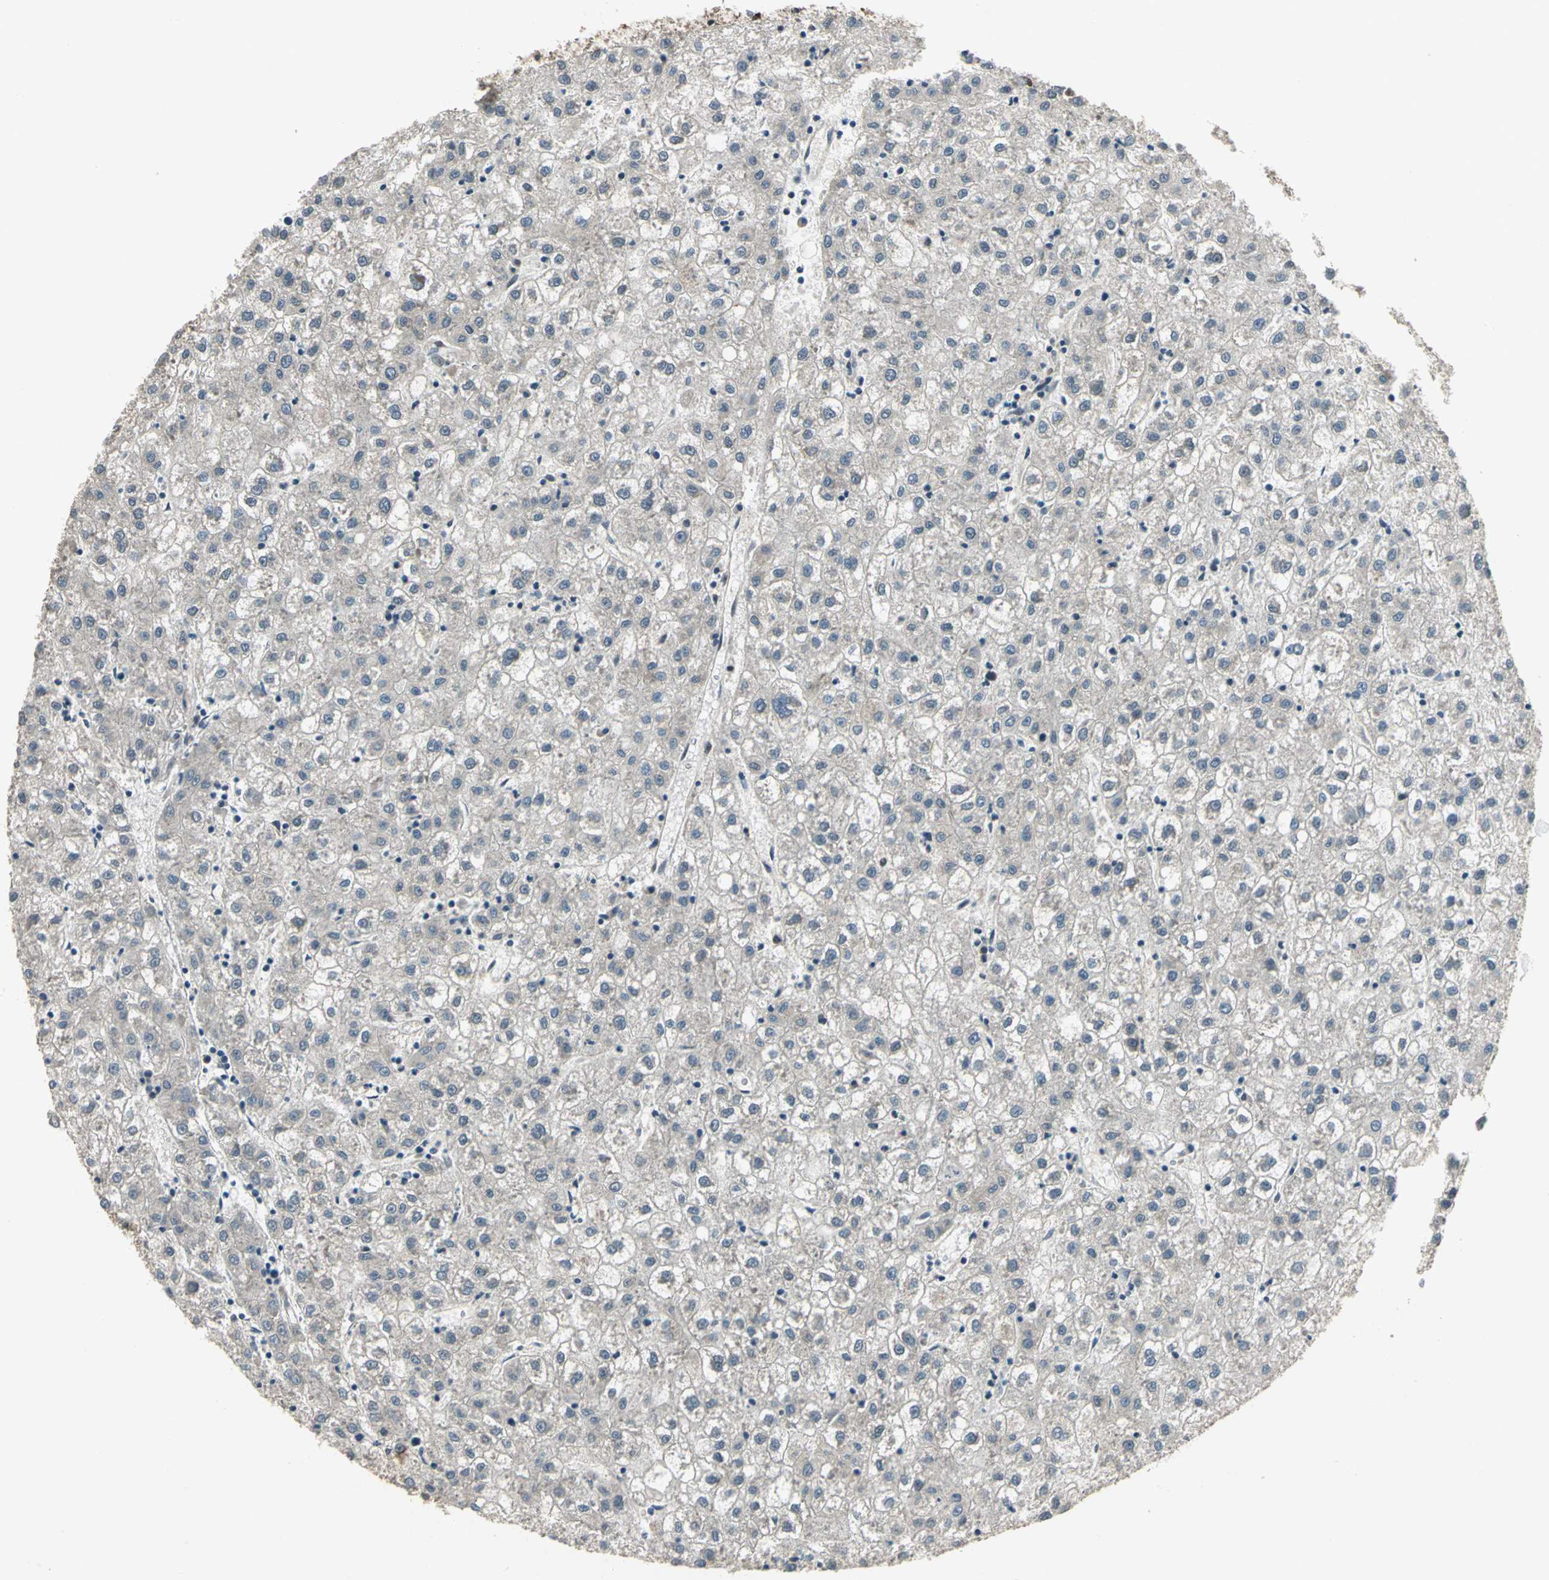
{"staining": {"intensity": "weak", "quantity": "<25%", "location": "cytoplasmic/membranous"}, "tissue": "liver cancer", "cell_type": "Tumor cells", "image_type": "cancer", "snomed": [{"axis": "morphology", "description": "Carcinoma, Hepatocellular, NOS"}, {"axis": "topography", "description": "Liver"}], "caption": "DAB immunohistochemical staining of hepatocellular carcinoma (liver) exhibits no significant positivity in tumor cells.", "gene": "PSMC3", "patient": {"sex": "male", "age": 72}}